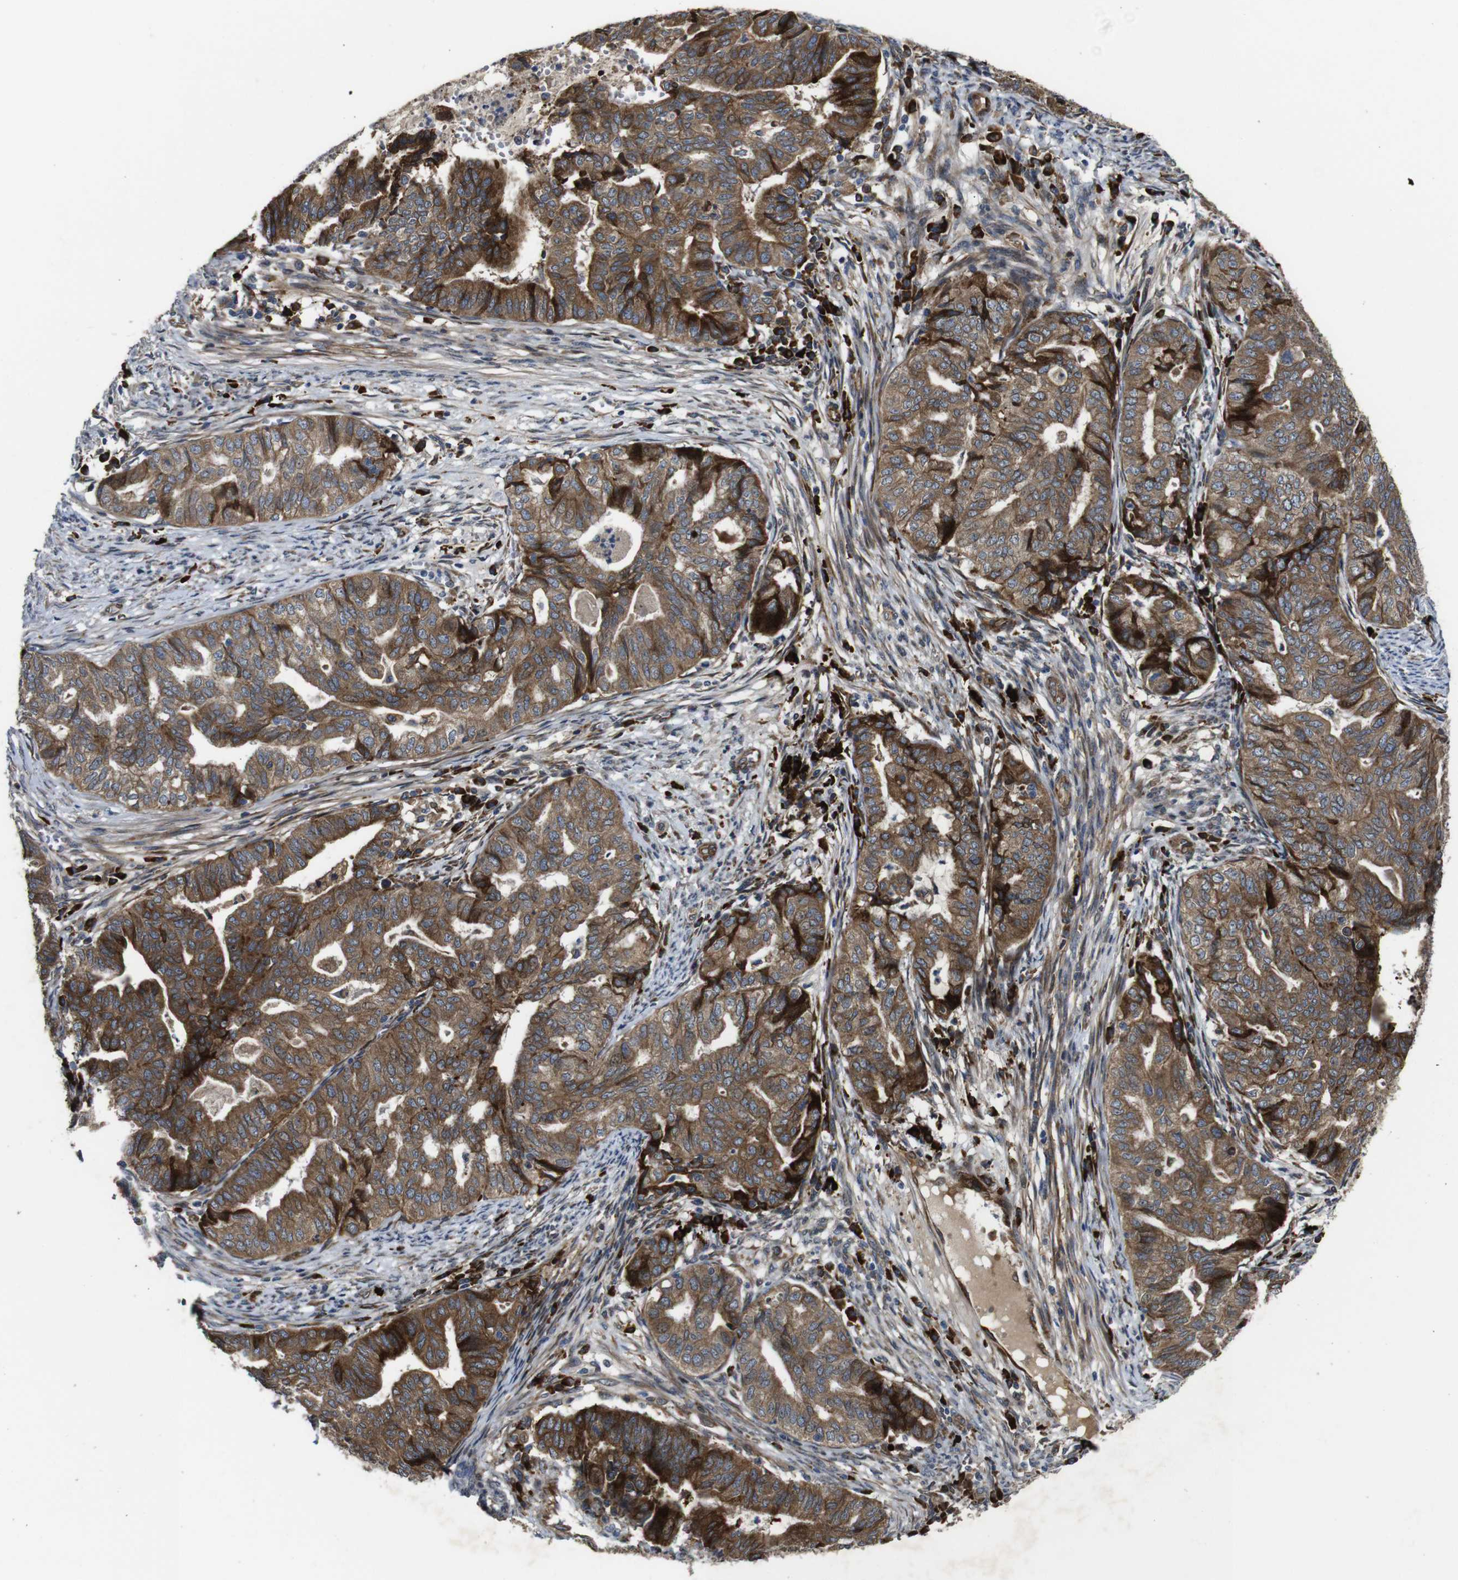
{"staining": {"intensity": "strong", "quantity": ">75%", "location": "cytoplasmic/membranous"}, "tissue": "endometrial cancer", "cell_type": "Tumor cells", "image_type": "cancer", "snomed": [{"axis": "morphology", "description": "Adenocarcinoma, NOS"}, {"axis": "topography", "description": "Endometrium"}], "caption": "Tumor cells show high levels of strong cytoplasmic/membranous expression in about >75% of cells in human endometrial cancer.", "gene": "UBE2G2", "patient": {"sex": "female", "age": 79}}